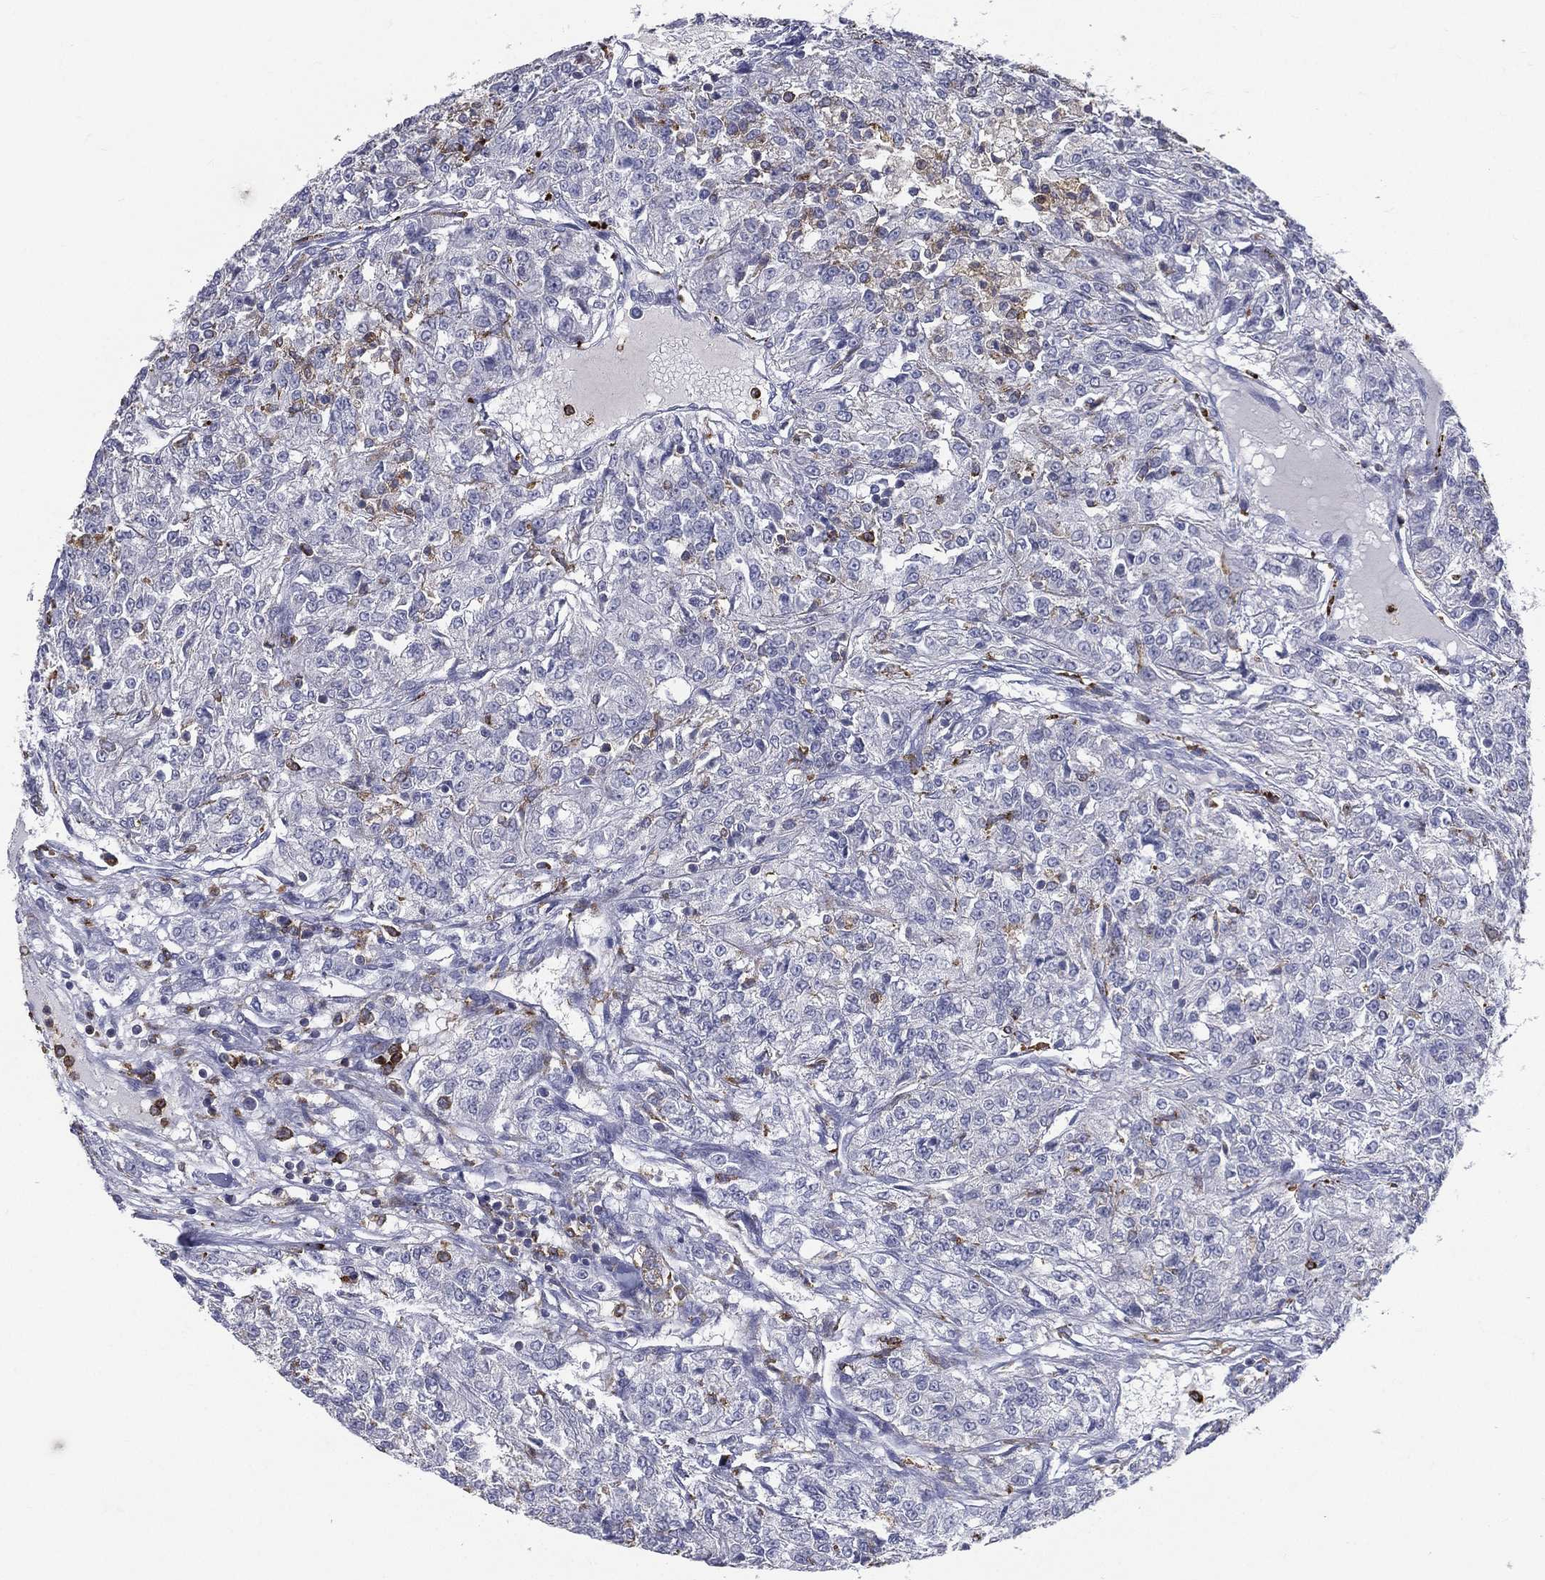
{"staining": {"intensity": "moderate", "quantity": "<25%", "location": "cytoplasmic/membranous"}, "tissue": "renal cancer", "cell_type": "Tumor cells", "image_type": "cancer", "snomed": [{"axis": "morphology", "description": "Adenocarcinoma, NOS"}, {"axis": "topography", "description": "Kidney"}], "caption": "Renal adenocarcinoma stained with DAB (3,3'-diaminobenzidine) immunohistochemistry shows low levels of moderate cytoplasmic/membranous staining in about <25% of tumor cells.", "gene": "EVI2B", "patient": {"sex": "female", "age": 63}}